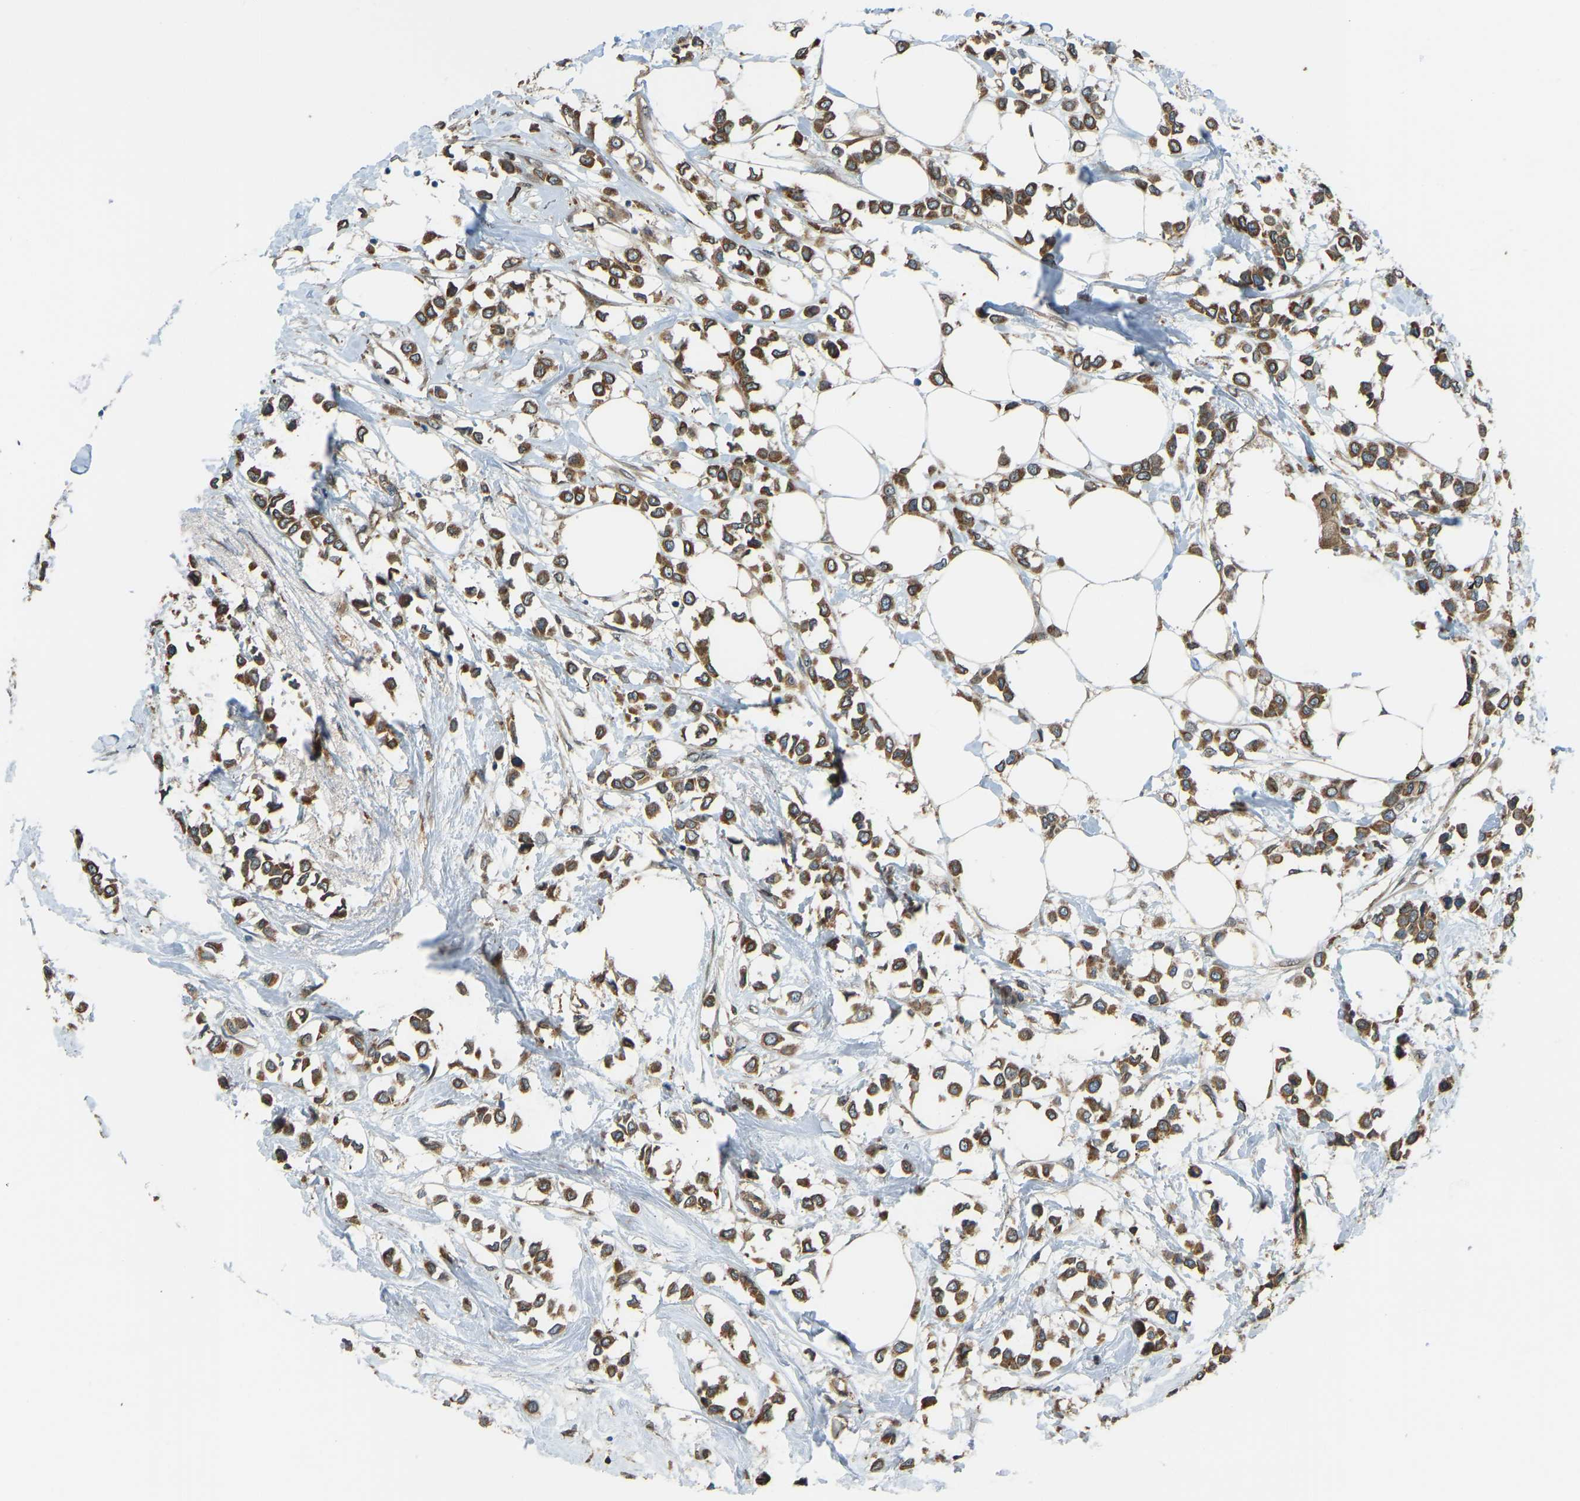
{"staining": {"intensity": "strong", "quantity": ">75%", "location": "cytoplasmic/membranous"}, "tissue": "breast cancer", "cell_type": "Tumor cells", "image_type": "cancer", "snomed": [{"axis": "morphology", "description": "Lobular carcinoma"}, {"axis": "topography", "description": "Breast"}], "caption": "Breast cancer (lobular carcinoma) was stained to show a protein in brown. There is high levels of strong cytoplasmic/membranous positivity in about >75% of tumor cells.", "gene": "OS9", "patient": {"sex": "female", "age": 51}}